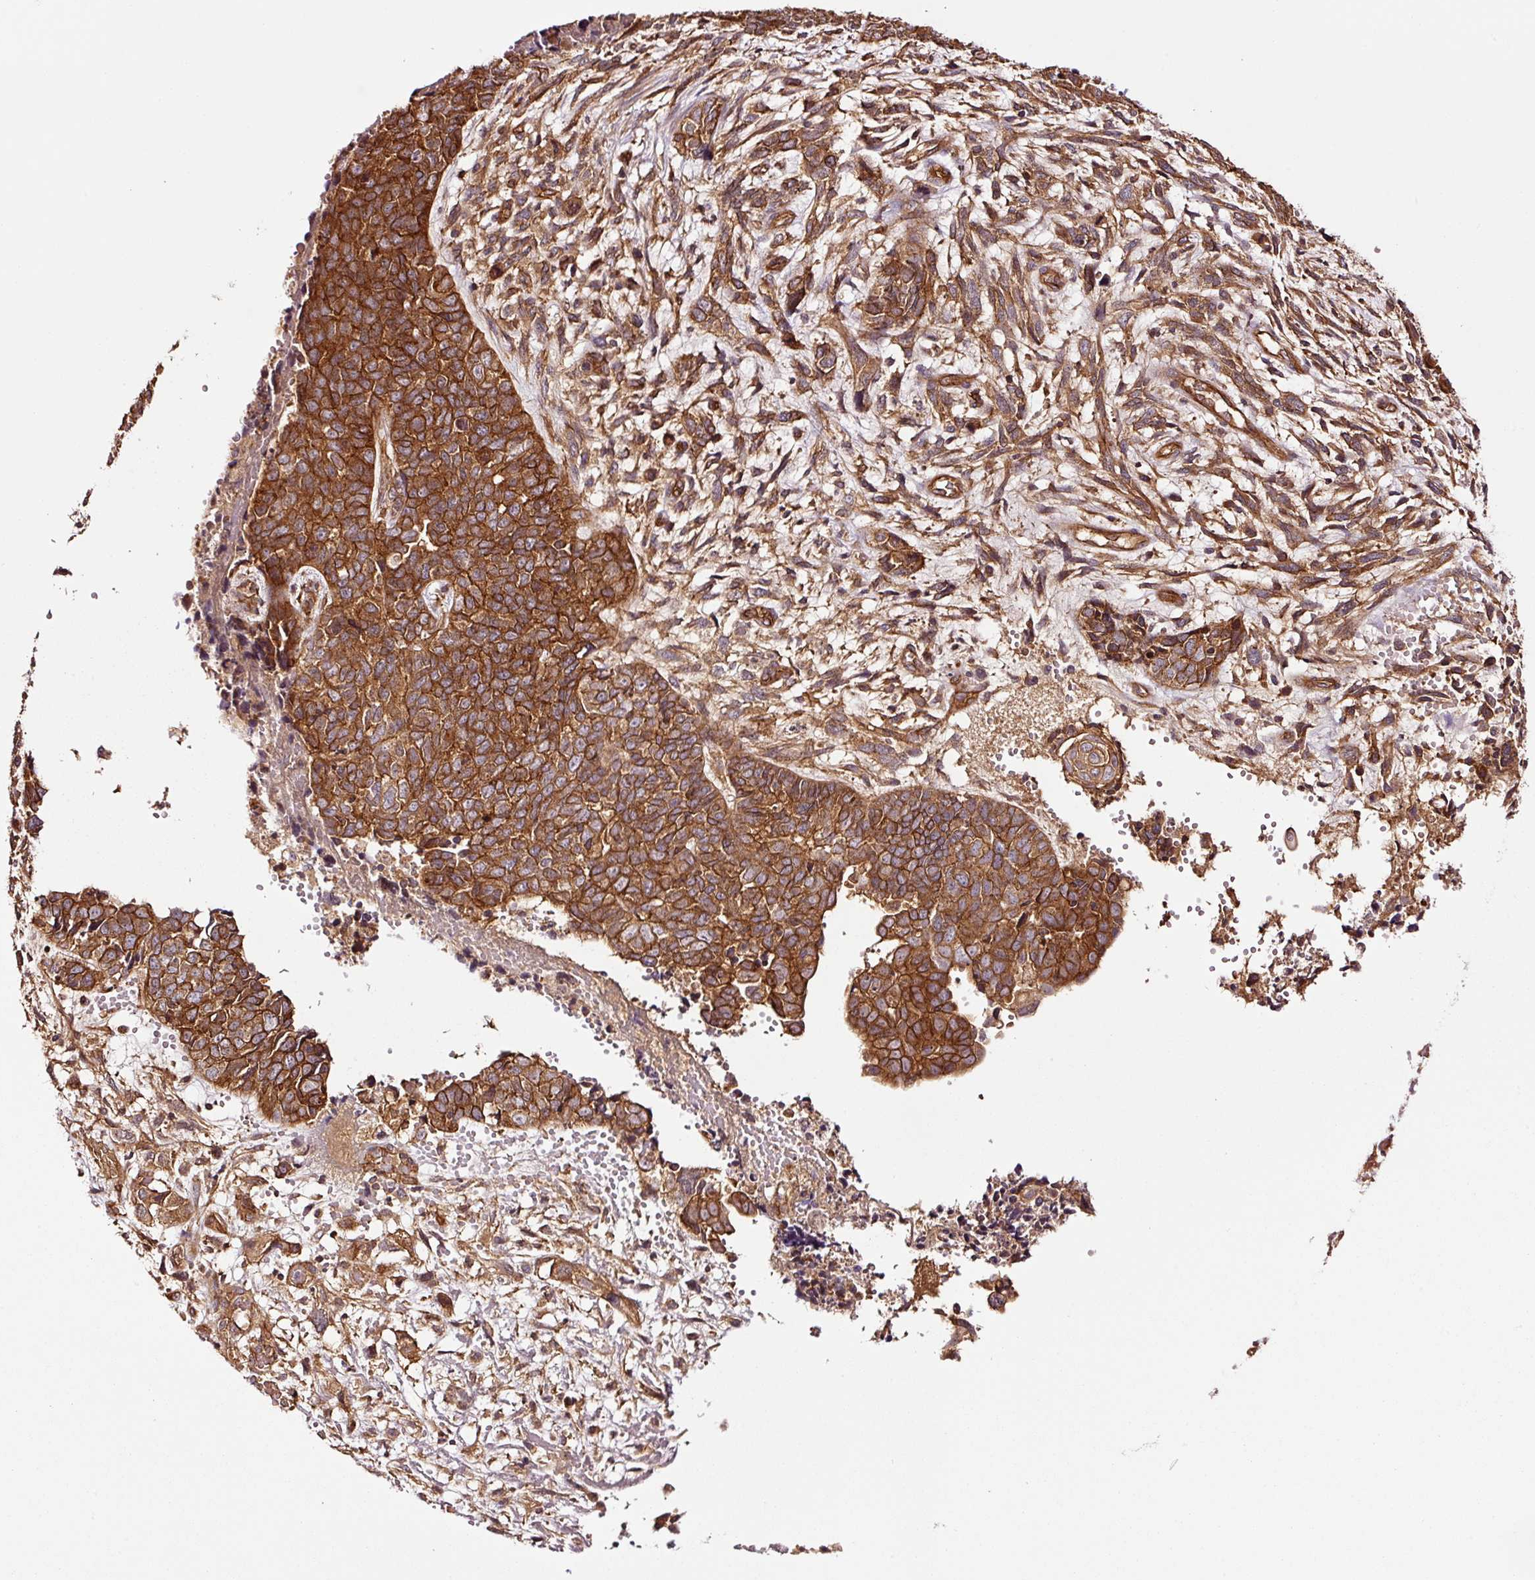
{"staining": {"intensity": "strong", "quantity": ">75%", "location": "cytoplasmic/membranous"}, "tissue": "cervical cancer", "cell_type": "Tumor cells", "image_type": "cancer", "snomed": [{"axis": "morphology", "description": "Squamous cell carcinoma, NOS"}, {"axis": "topography", "description": "Cervix"}], "caption": "Tumor cells show strong cytoplasmic/membranous expression in about >75% of cells in cervical squamous cell carcinoma.", "gene": "METAP1", "patient": {"sex": "female", "age": 63}}